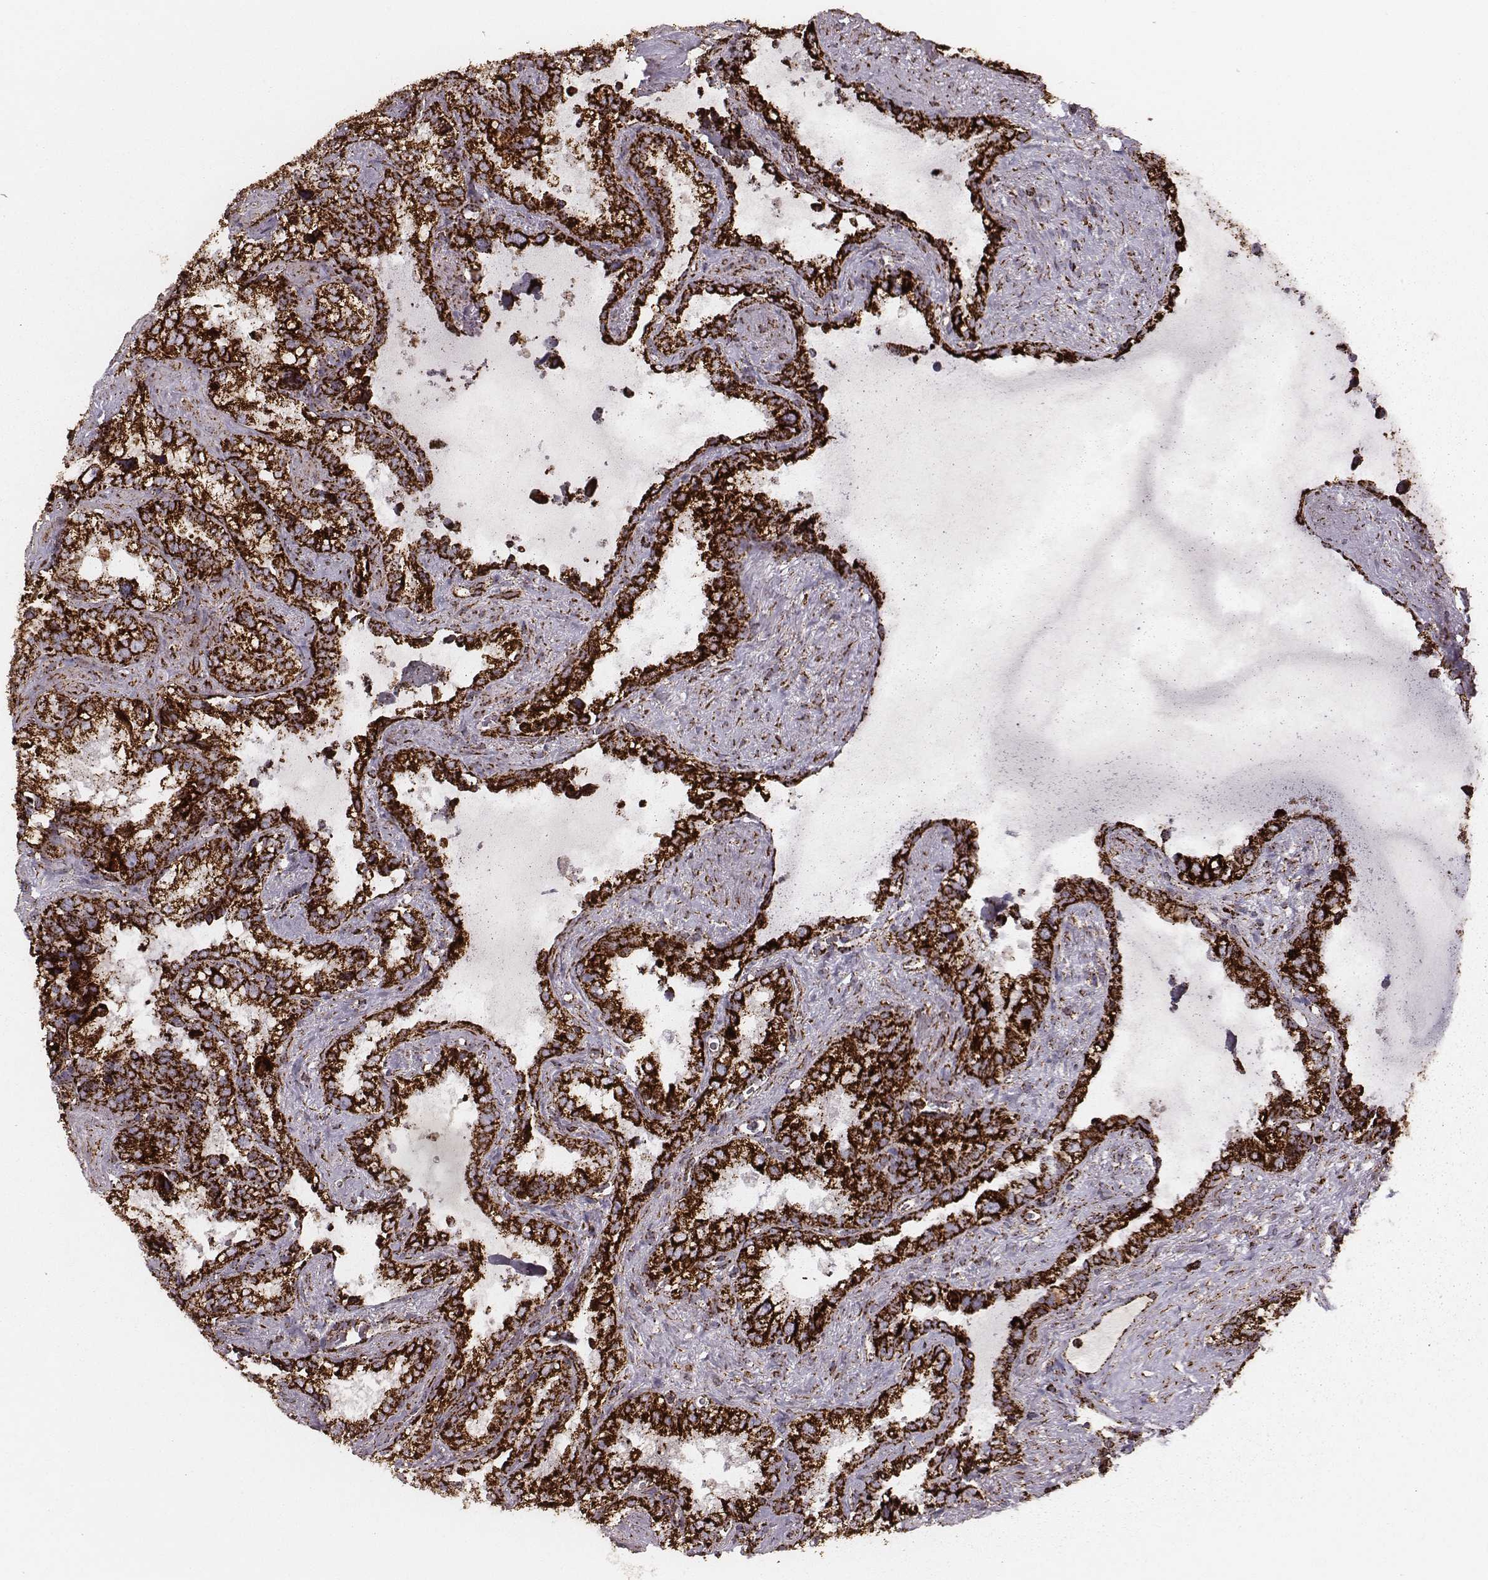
{"staining": {"intensity": "strong", "quantity": ">75%", "location": "cytoplasmic/membranous"}, "tissue": "seminal vesicle", "cell_type": "Glandular cells", "image_type": "normal", "snomed": [{"axis": "morphology", "description": "Normal tissue, NOS"}, {"axis": "topography", "description": "Seminal veicle"}], "caption": "Glandular cells exhibit strong cytoplasmic/membranous expression in about >75% of cells in normal seminal vesicle.", "gene": "TUFM", "patient": {"sex": "male", "age": 71}}